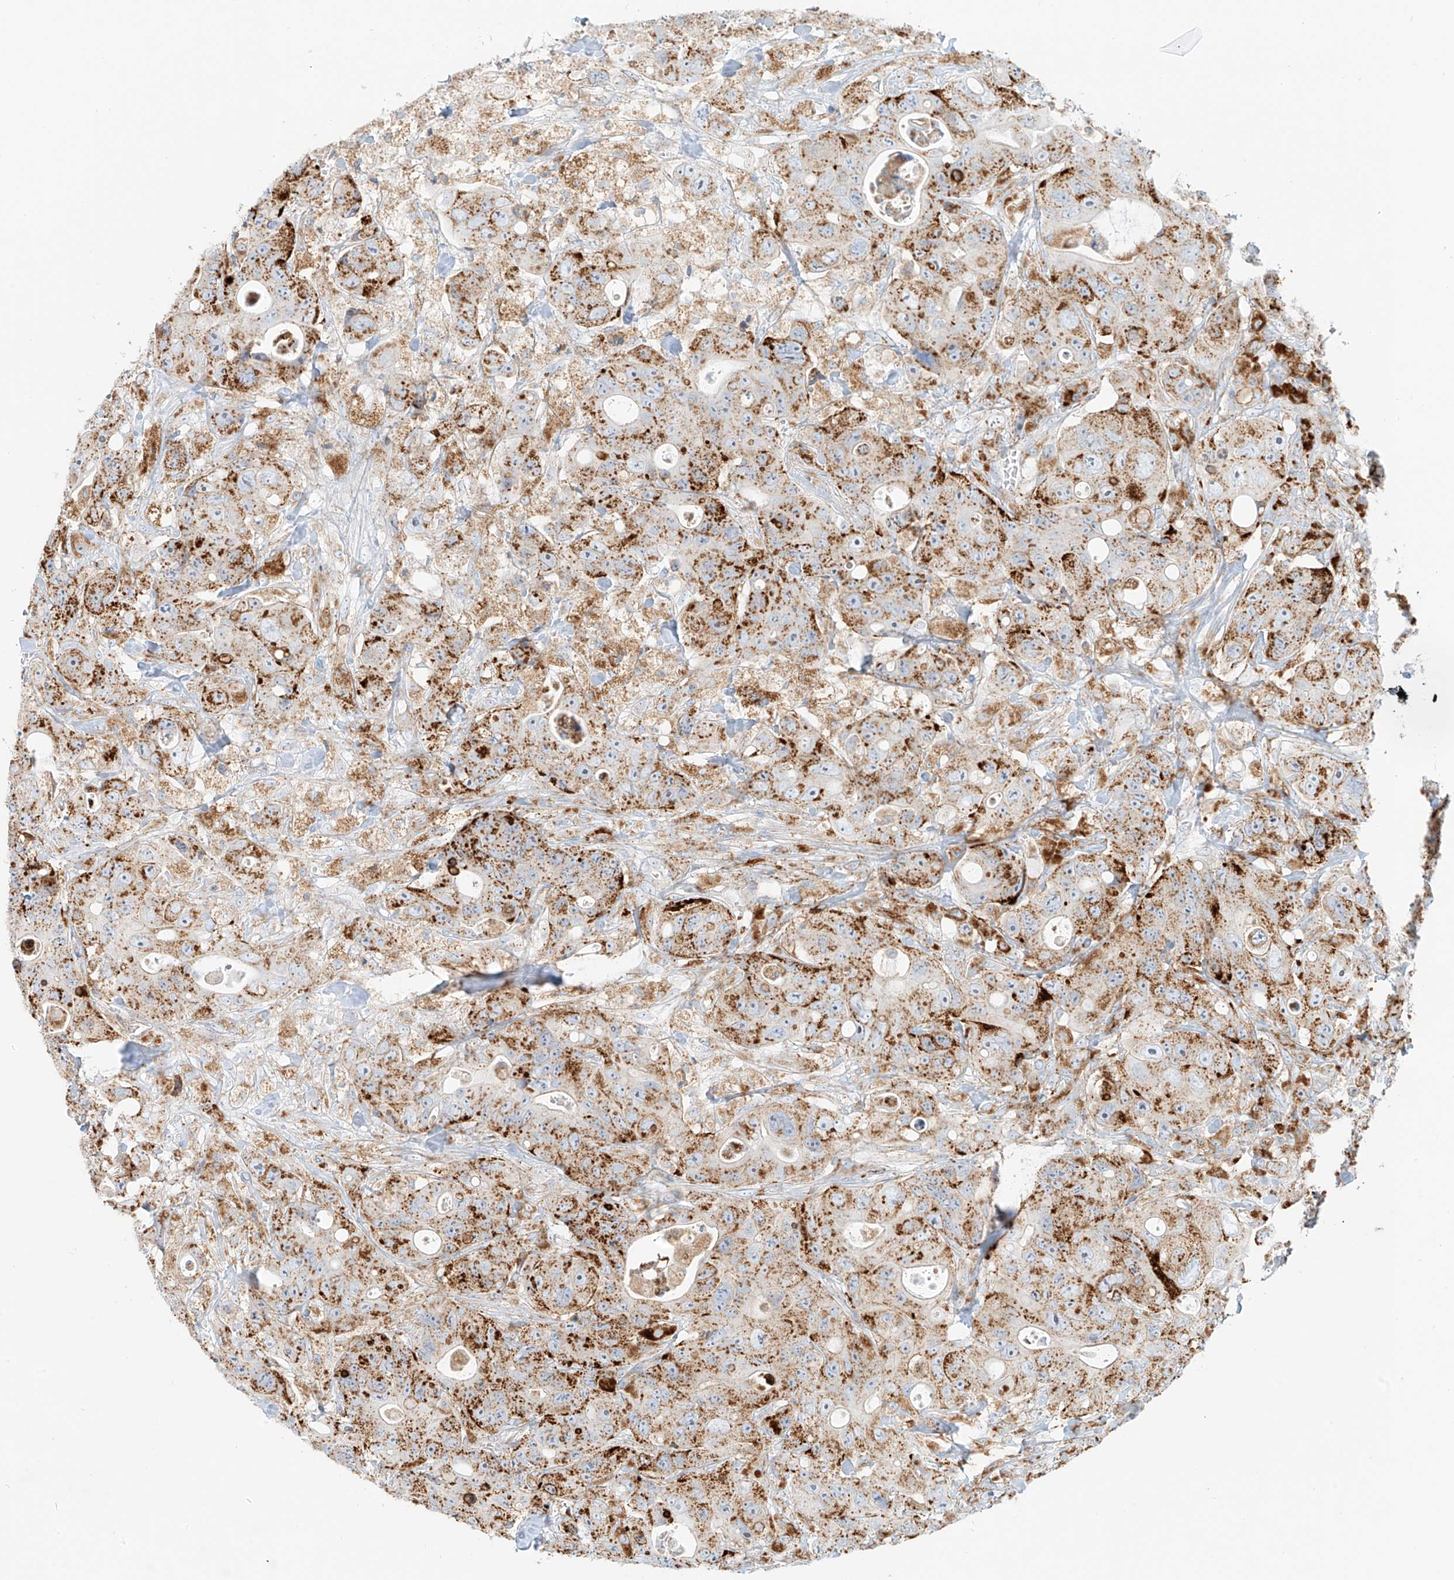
{"staining": {"intensity": "strong", "quantity": "25%-75%", "location": "cytoplasmic/membranous"}, "tissue": "colorectal cancer", "cell_type": "Tumor cells", "image_type": "cancer", "snomed": [{"axis": "morphology", "description": "Adenocarcinoma, NOS"}, {"axis": "topography", "description": "Colon"}], "caption": "Protein staining by immunohistochemistry reveals strong cytoplasmic/membranous positivity in about 25%-75% of tumor cells in colorectal adenocarcinoma.", "gene": "SLC35F6", "patient": {"sex": "female", "age": 46}}